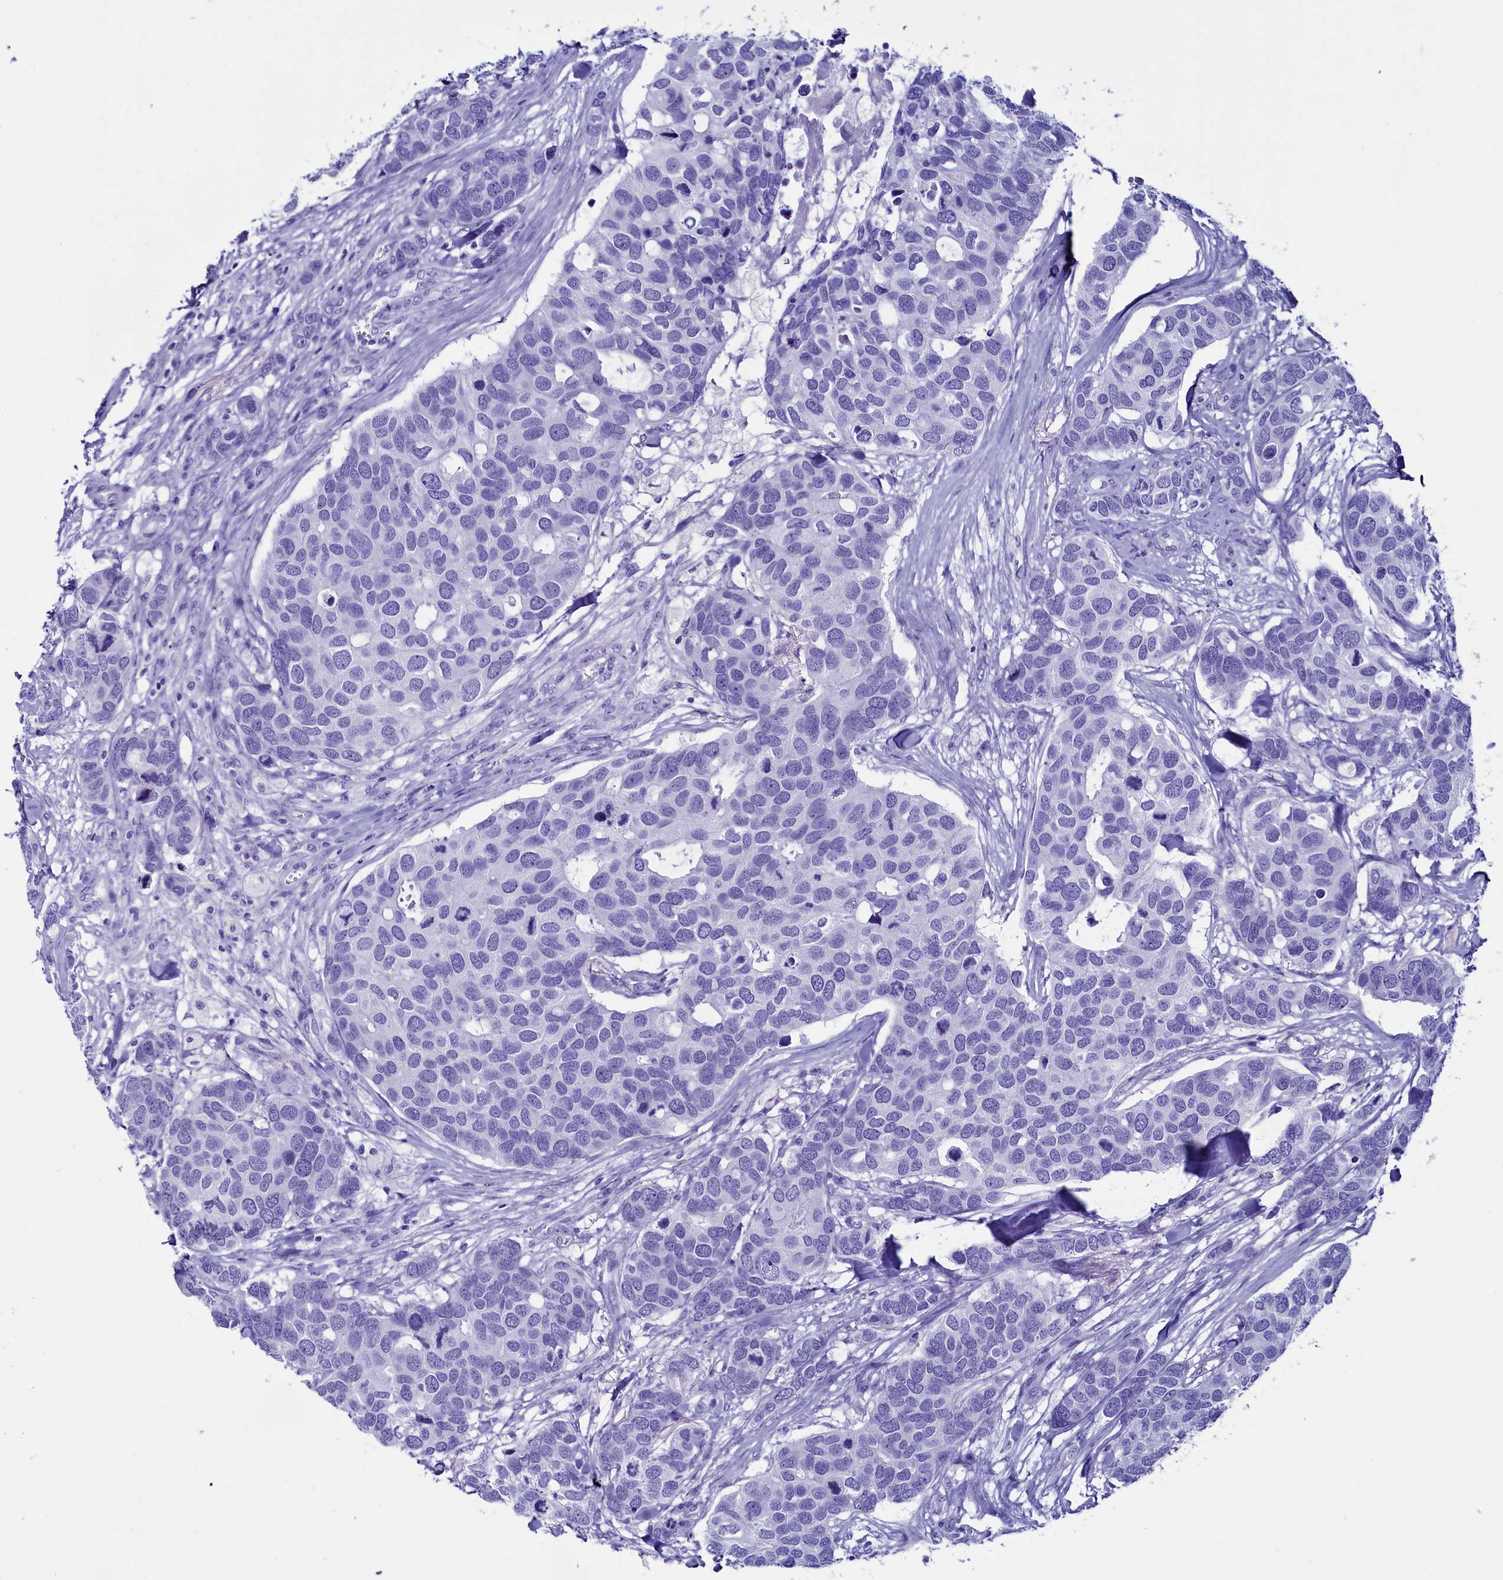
{"staining": {"intensity": "negative", "quantity": "none", "location": "none"}, "tissue": "breast cancer", "cell_type": "Tumor cells", "image_type": "cancer", "snomed": [{"axis": "morphology", "description": "Duct carcinoma"}, {"axis": "topography", "description": "Breast"}], "caption": "Breast cancer (invasive ductal carcinoma) stained for a protein using immunohistochemistry (IHC) demonstrates no expression tumor cells.", "gene": "ANKRD29", "patient": {"sex": "female", "age": 83}}